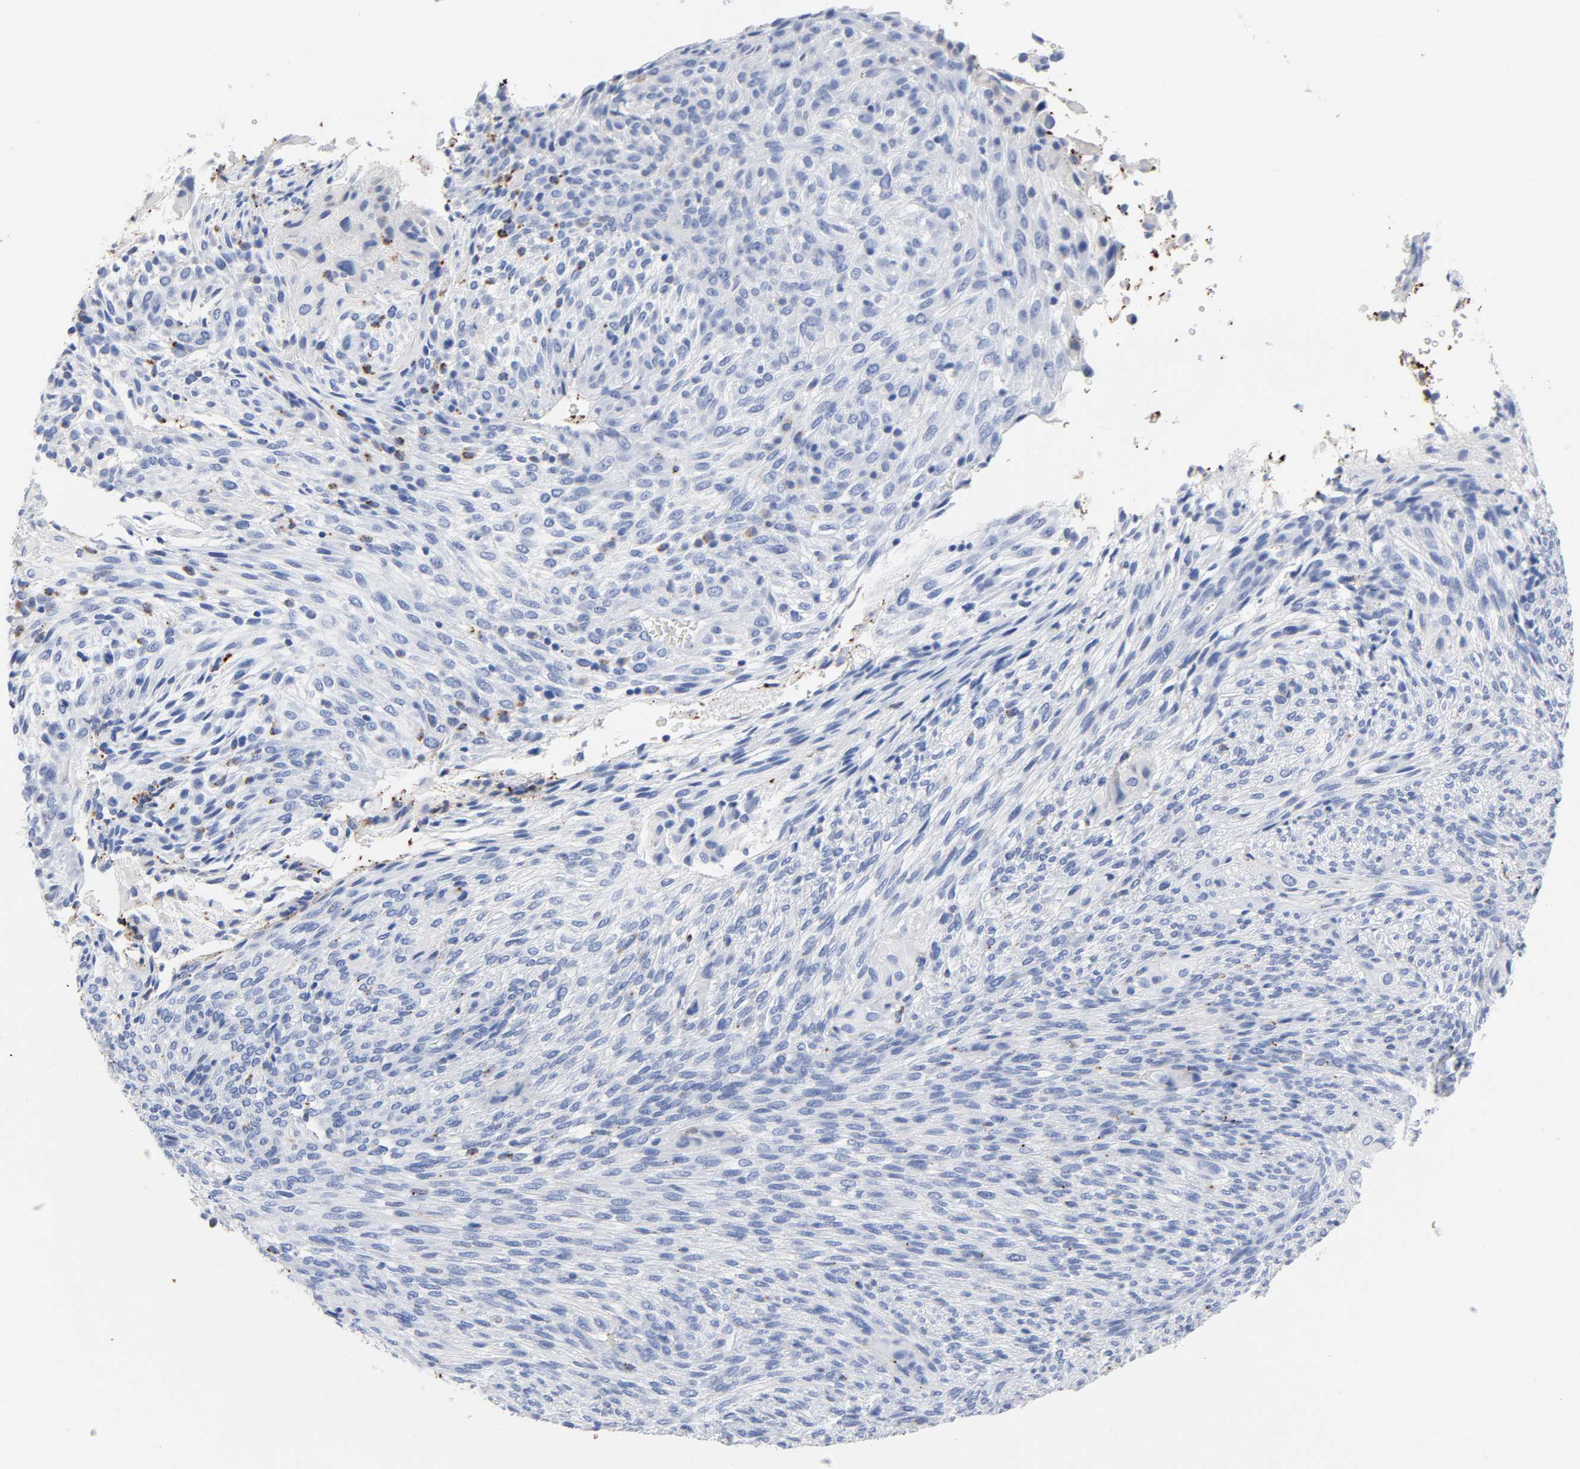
{"staining": {"intensity": "negative", "quantity": "none", "location": "none"}, "tissue": "glioma", "cell_type": "Tumor cells", "image_type": "cancer", "snomed": [{"axis": "morphology", "description": "Glioma, malignant, High grade"}, {"axis": "topography", "description": "Cerebral cortex"}], "caption": "An immunohistochemistry histopathology image of malignant glioma (high-grade) is shown. There is no staining in tumor cells of malignant glioma (high-grade).", "gene": "PLP1", "patient": {"sex": "female", "age": 55}}